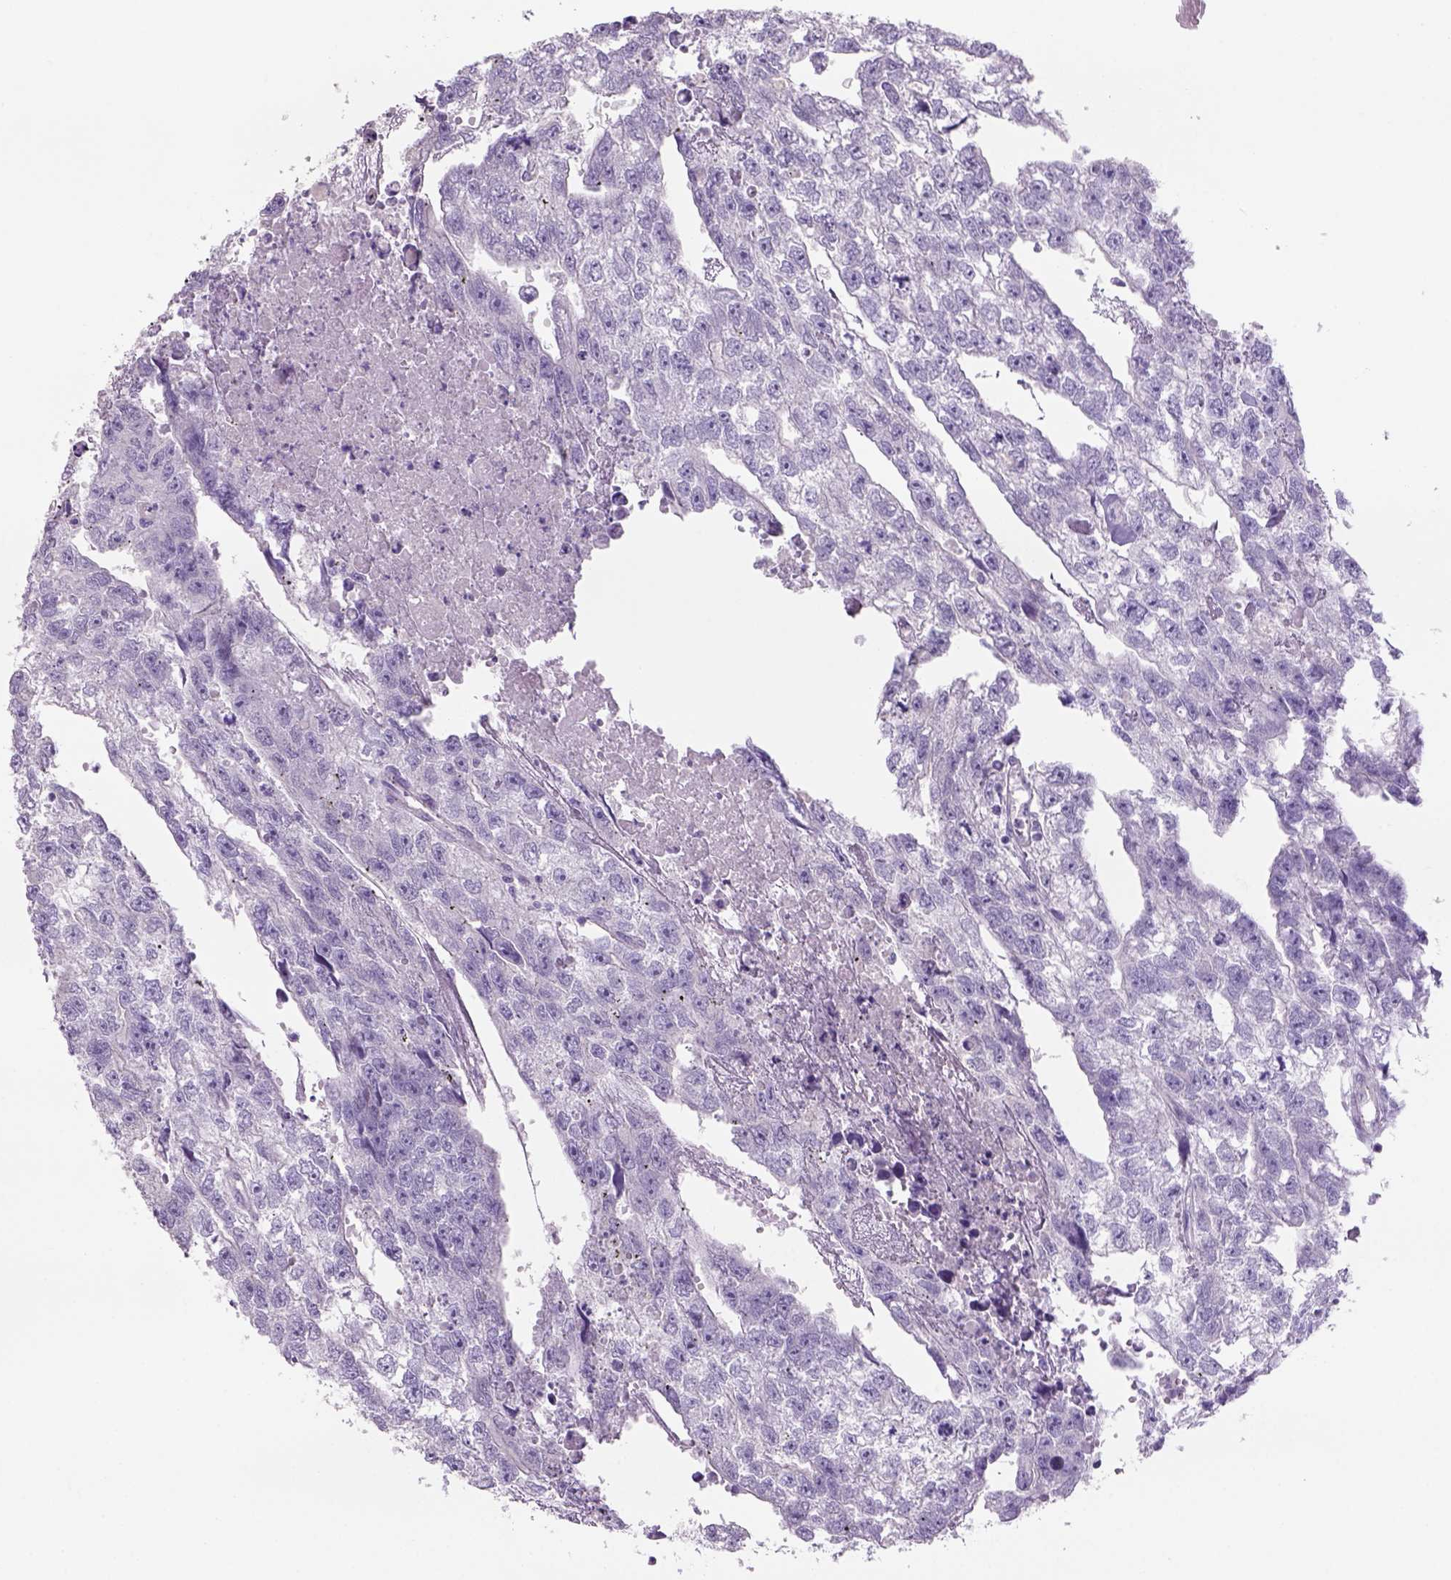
{"staining": {"intensity": "negative", "quantity": "none", "location": "none"}, "tissue": "testis cancer", "cell_type": "Tumor cells", "image_type": "cancer", "snomed": [{"axis": "morphology", "description": "Carcinoma, Embryonal, NOS"}, {"axis": "morphology", "description": "Teratoma, malignant, NOS"}, {"axis": "topography", "description": "Testis"}], "caption": "Image shows no protein staining in tumor cells of testis teratoma (malignant) tissue. The staining was performed using DAB to visualize the protein expression in brown, while the nuclei were stained in blue with hematoxylin (Magnification: 20x).", "gene": "TENM4", "patient": {"sex": "male", "age": 44}}